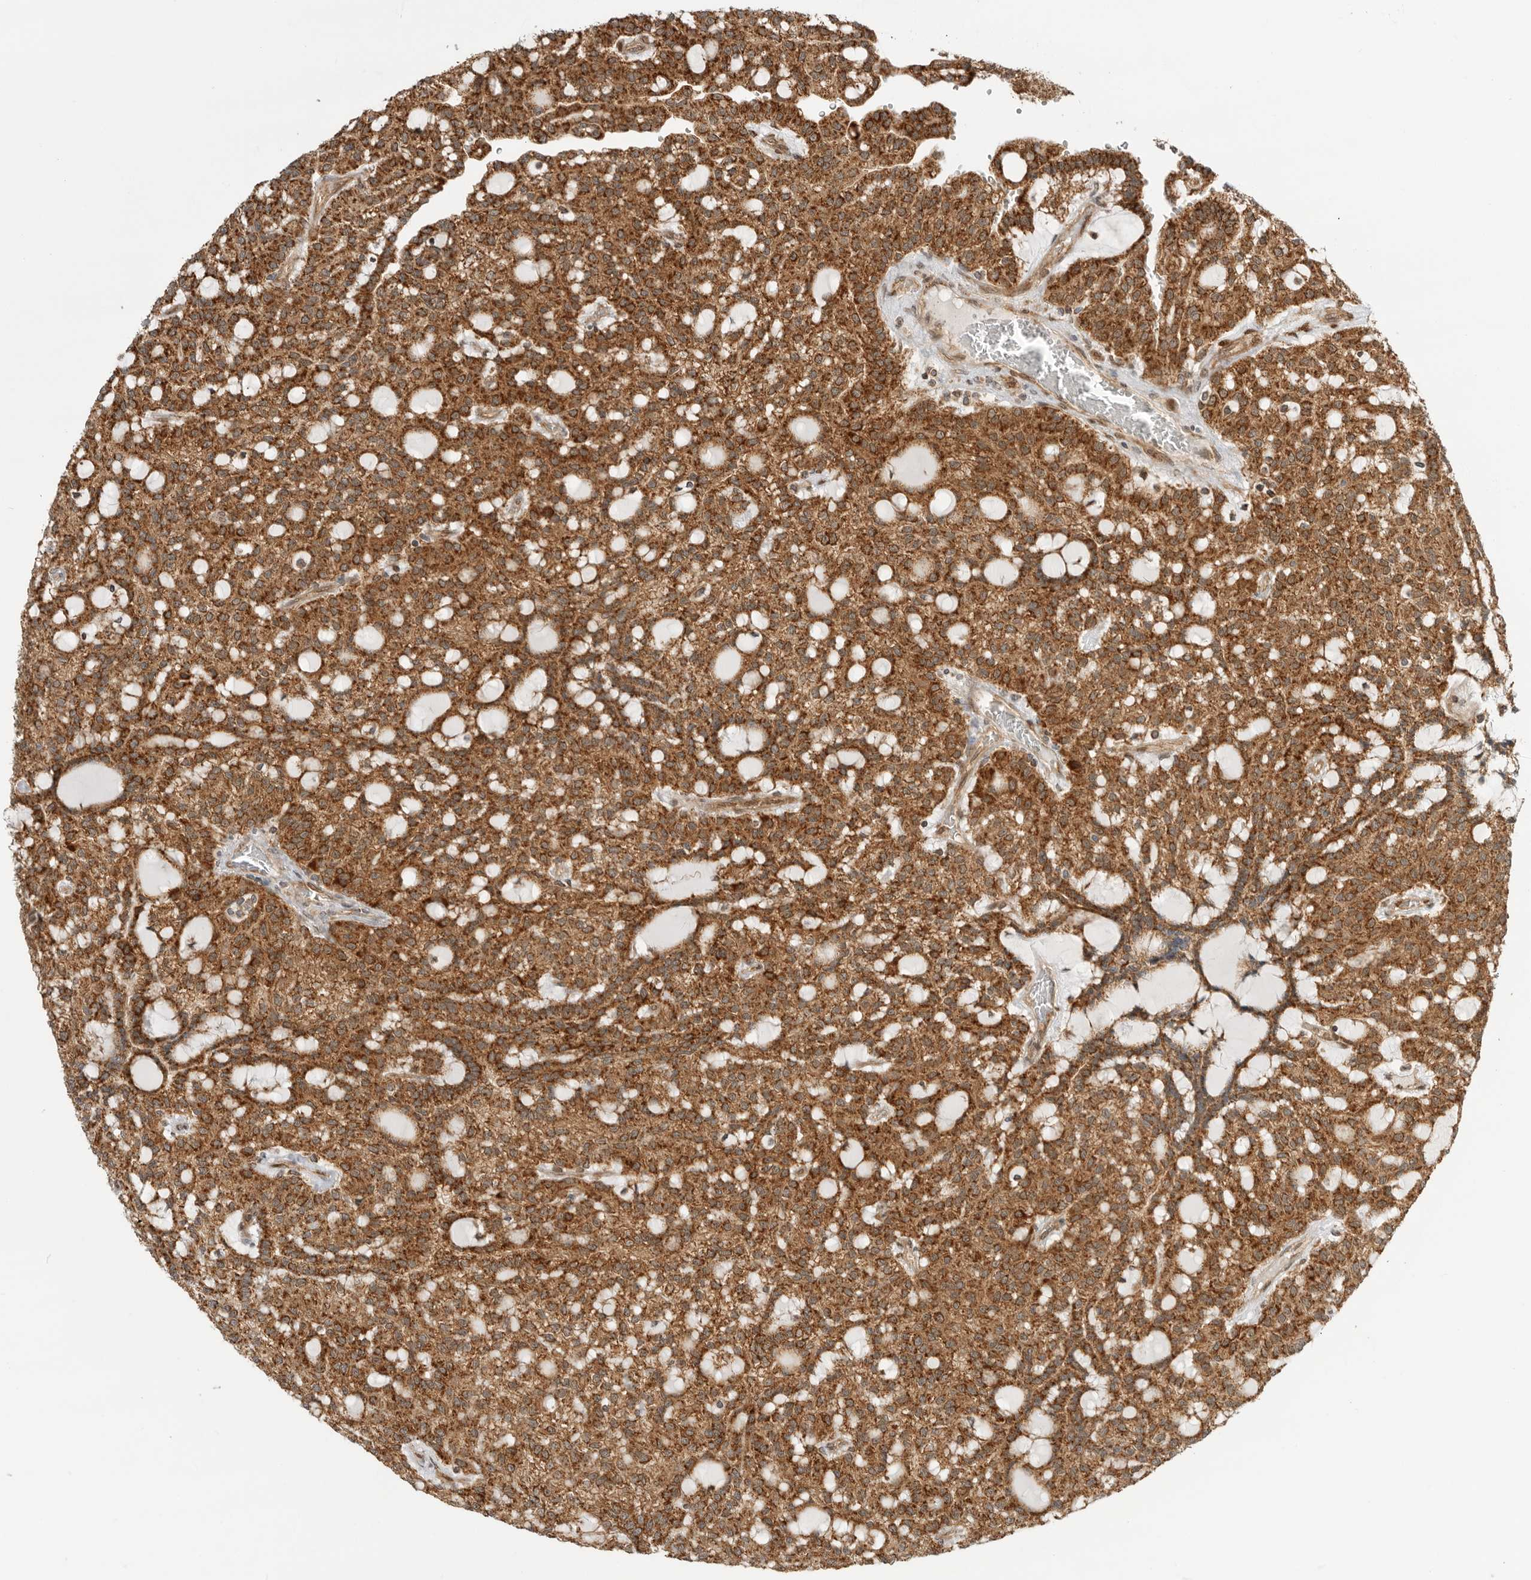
{"staining": {"intensity": "strong", "quantity": ">75%", "location": "cytoplasmic/membranous"}, "tissue": "renal cancer", "cell_type": "Tumor cells", "image_type": "cancer", "snomed": [{"axis": "morphology", "description": "Adenocarcinoma, NOS"}, {"axis": "topography", "description": "Kidney"}], "caption": "IHC histopathology image of human renal cancer (adenocarcinoma) stained for a protein (brown), which exhibits high levels of strong cytoplasmic/membranous staining in about >75% of tumor cells.", "gene": "DCAF8", "patient": {"sex": "male", "age": 63}}